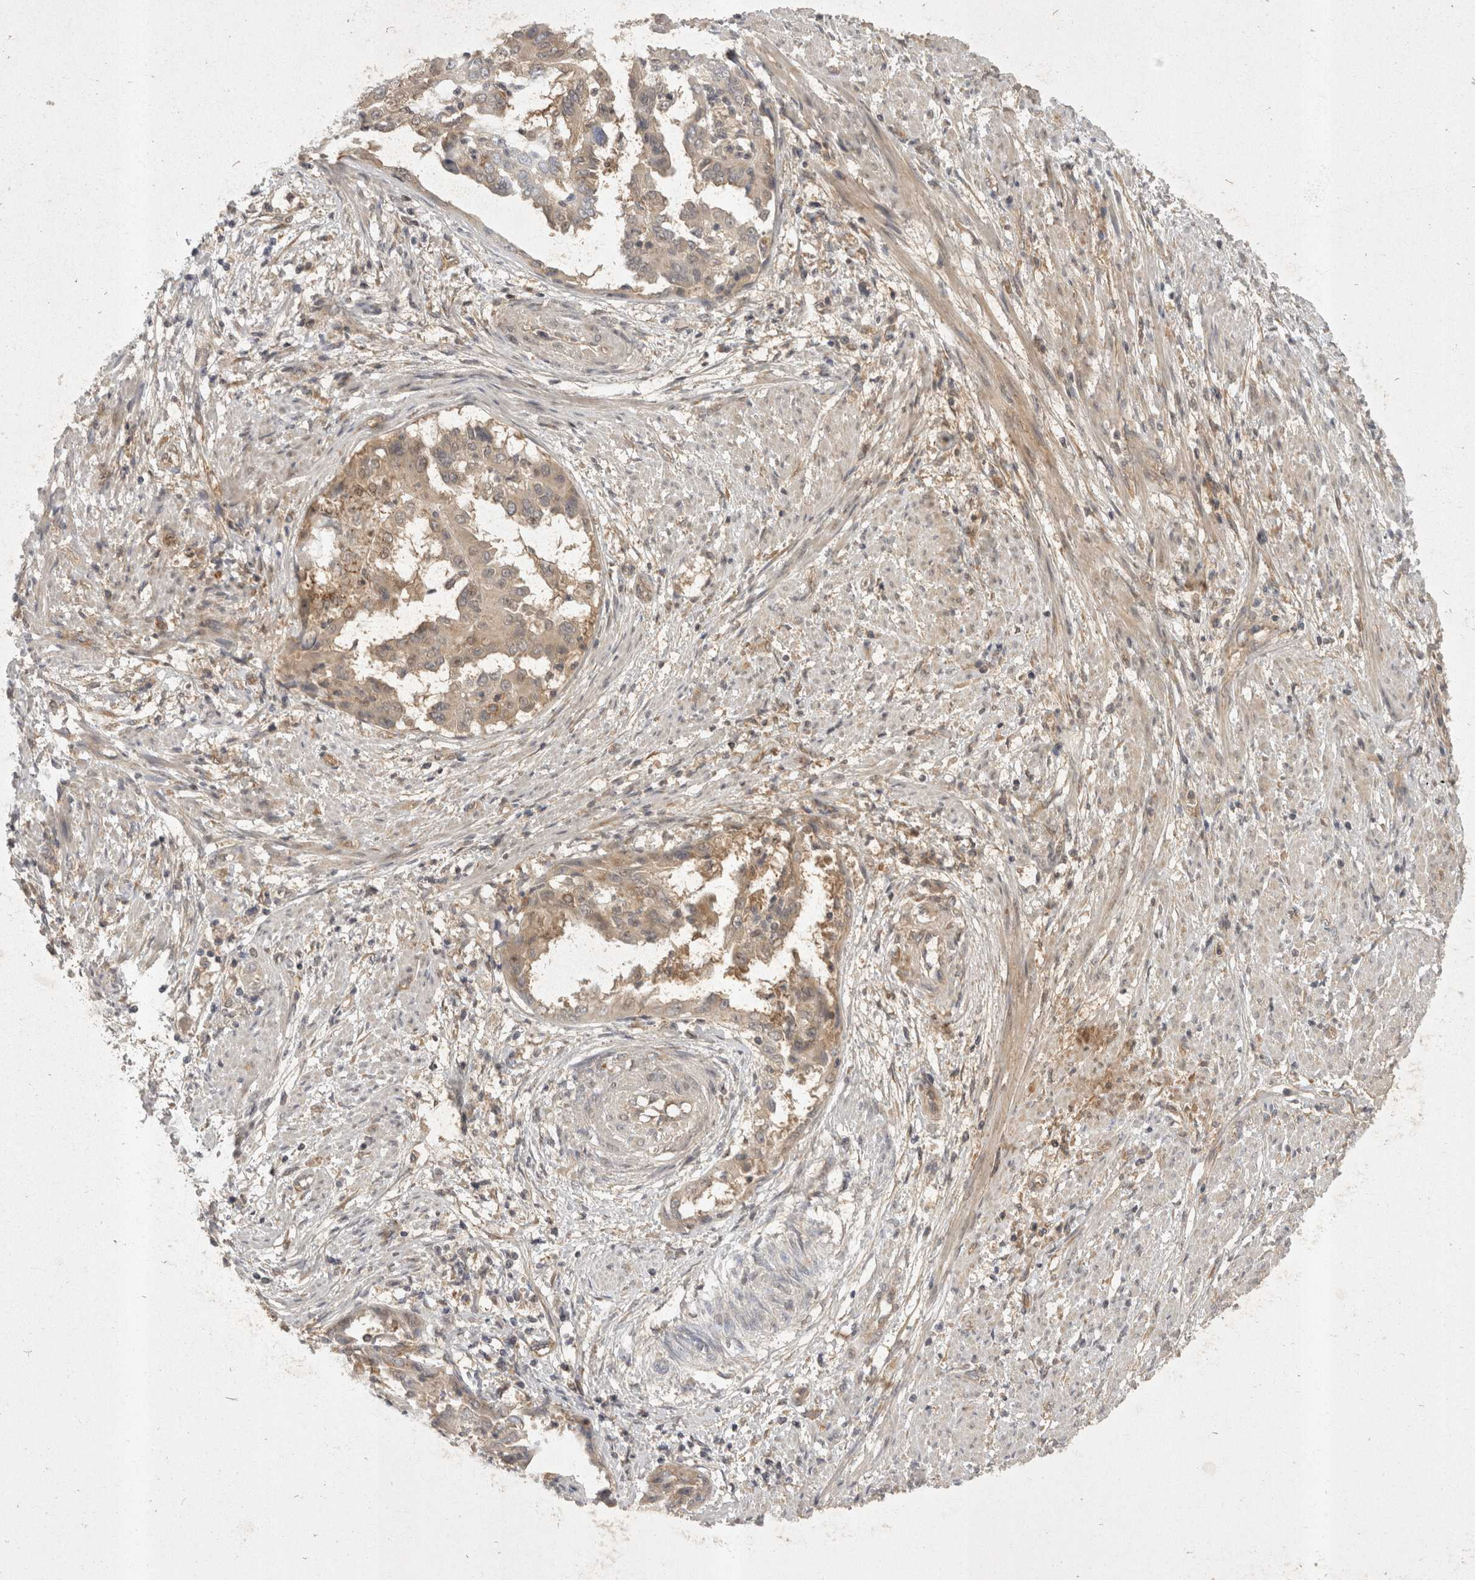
{"staining": {"intensity": "moderate", "quantity": ">75%", "location": "cytoplasmic/membranous"}, "tissue": "endometrial cancer", "cell_type": "Tumor cells", "image_type": "cancer", "snomed": [{"axis": "morphology", "description": "Adenocarcinoma, NOS"}, {"axis": "topography", "description": "Endometrium"}], "caption": "DAB (3,3'-diaminobenzidine) immunohistochemical staining of endometrial cancer (adenocarcinoma) demonstrates moderate cytoplasmic/membranous protein staining in approximately >75% of tumor cells. The staining was performed using DAB (3,3'-diaminobenzidine) to visualize the protein expression in brown, while the nuclei were stained in blue with hematoxylin (Magnification: 20x).", "gene": "EIF4G3", "patient": {"sex": "female", "age": 85}}